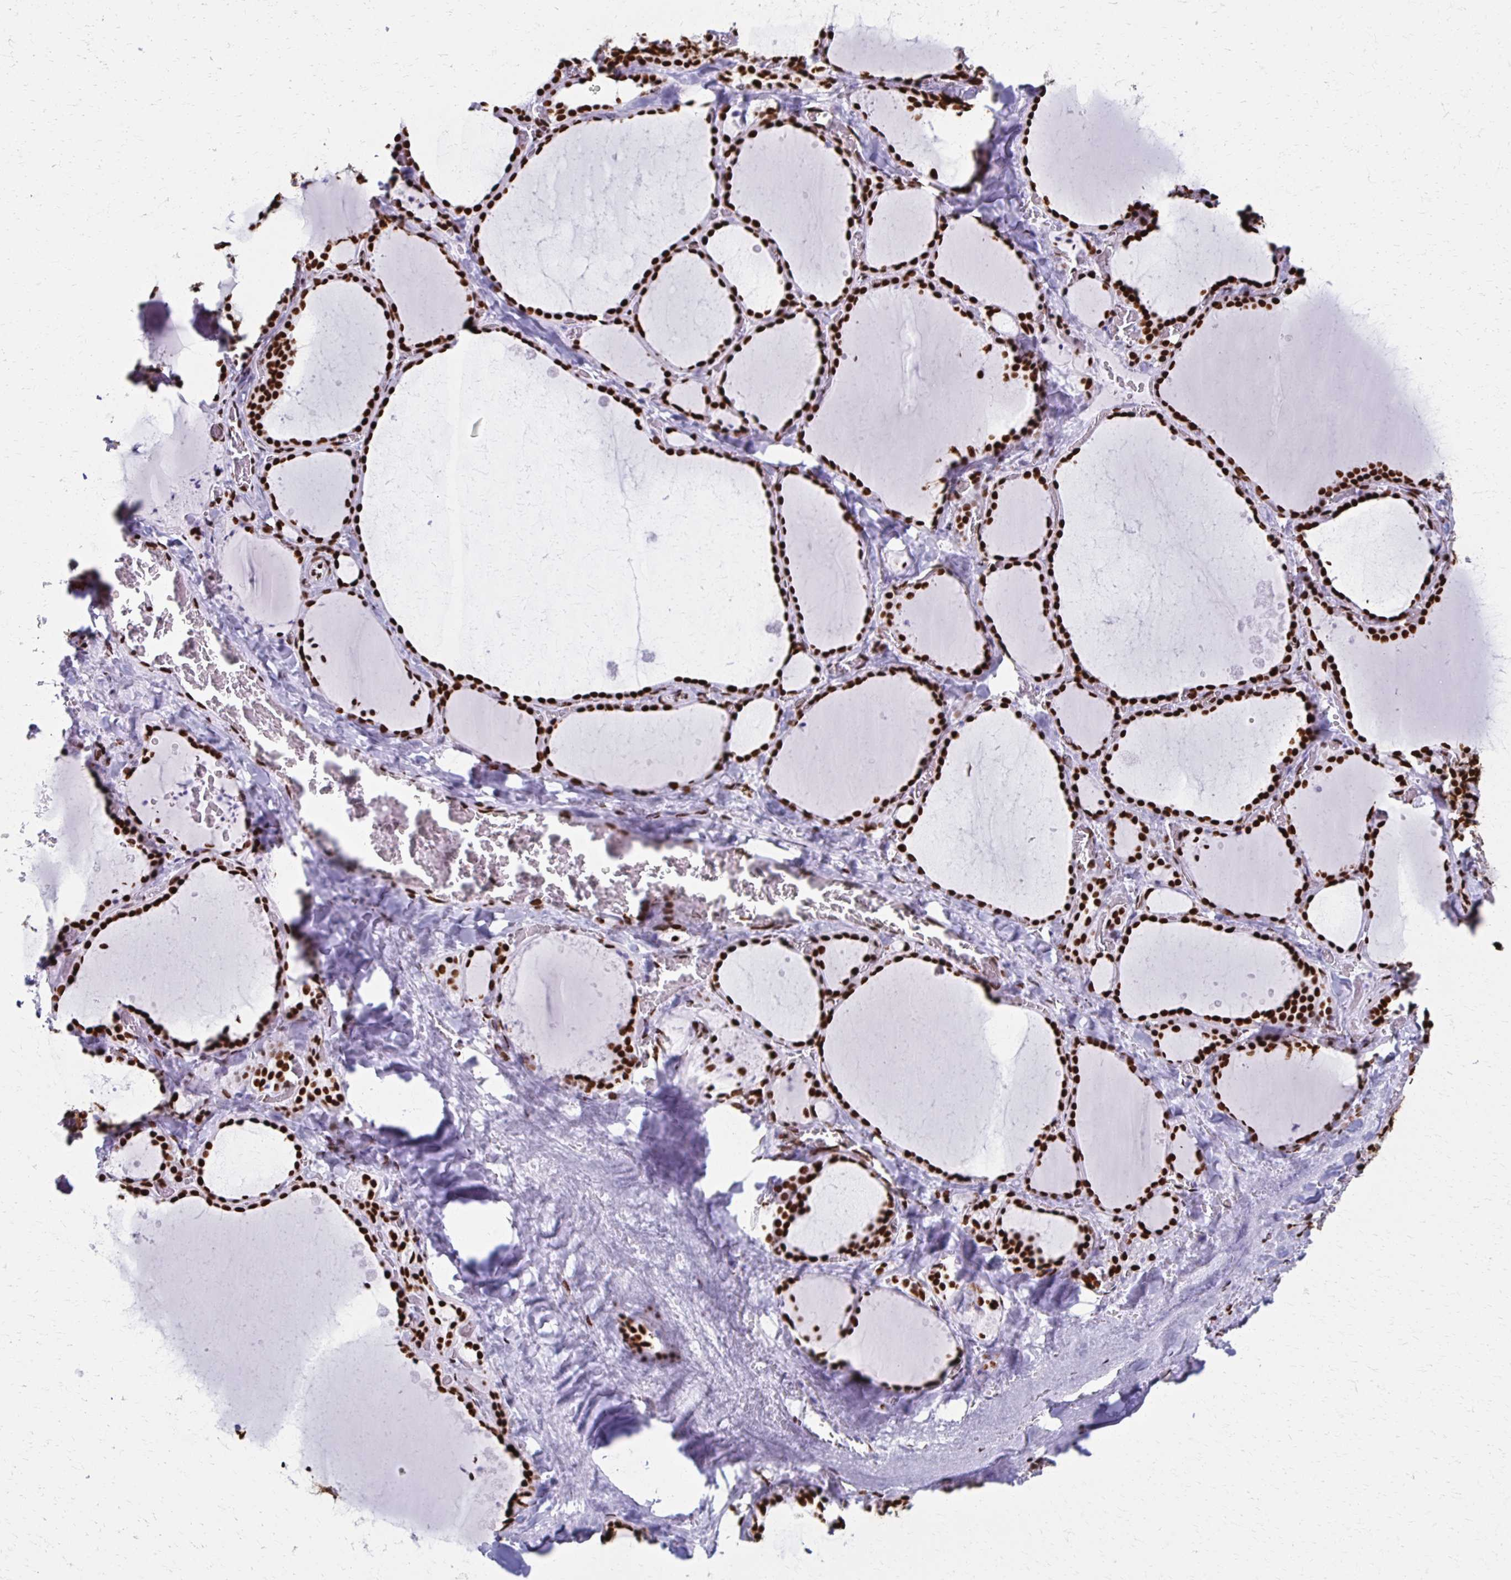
{"staining": {"intensity": "strong", "quantity": ">75%", "location": "nuclear"}, "tissue": "thyroid gland", "cell_type": "Glandular cells", "image_type": "normal", "snomed": [{"axis": "morphology", "description": "Normal tissue, NOS"}, {"axis": "topography", "description": "Thyroid gland"}], "caption": "IHC (DAB) staining of normal human thyroid gland reveals strong nuclear protein positivity in approximately >75% of glandular cells.", "gene": "NONO", "patient": {"sex": "female", "age": 36}}